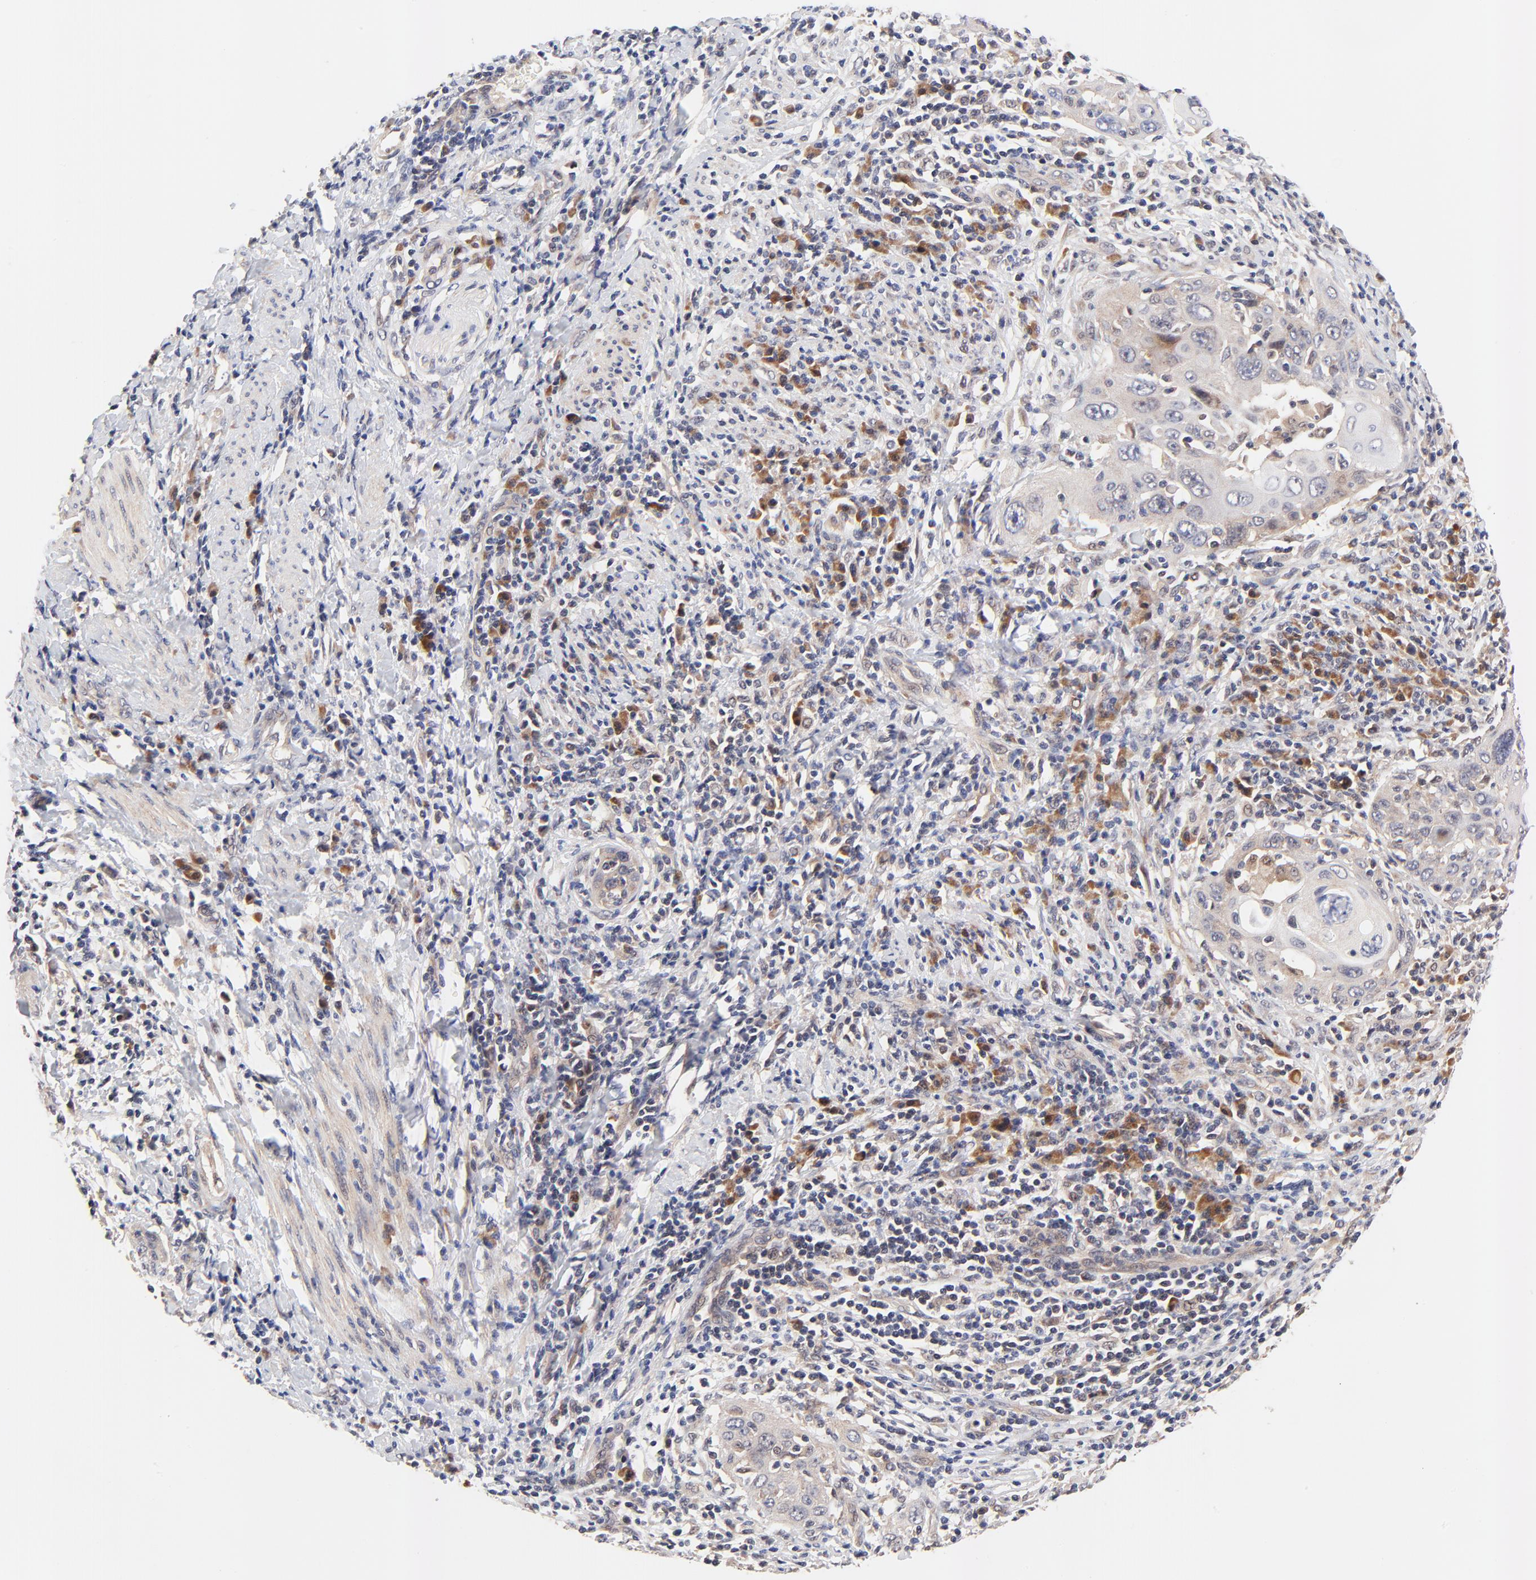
{"staining": {"intensity": "weak", "quantity": ">75%", "location": "cytoplasmic/membranous"}, "tissue": "cervical cancer", "cell_type": "Tumor cells", "image_type": "cancer", "snomed": [{"axis": "morphology", "description": "Squamous cell carcinoma, NOS"}, {"axis": "topography", "description": "Cervix"}], "caption": "IHC (DAB (3,3'-diaminobenzidine)) staining of human cervical squamous cell carcinoma shows weak cytoplasmic/membranous protein positivity in approximately >75% of tumor cells. (DAB = brown stain, brightfield microscopy at high magnification).", "gene": "TXNL1", "patient": {"sex": "female", "age": 54}}